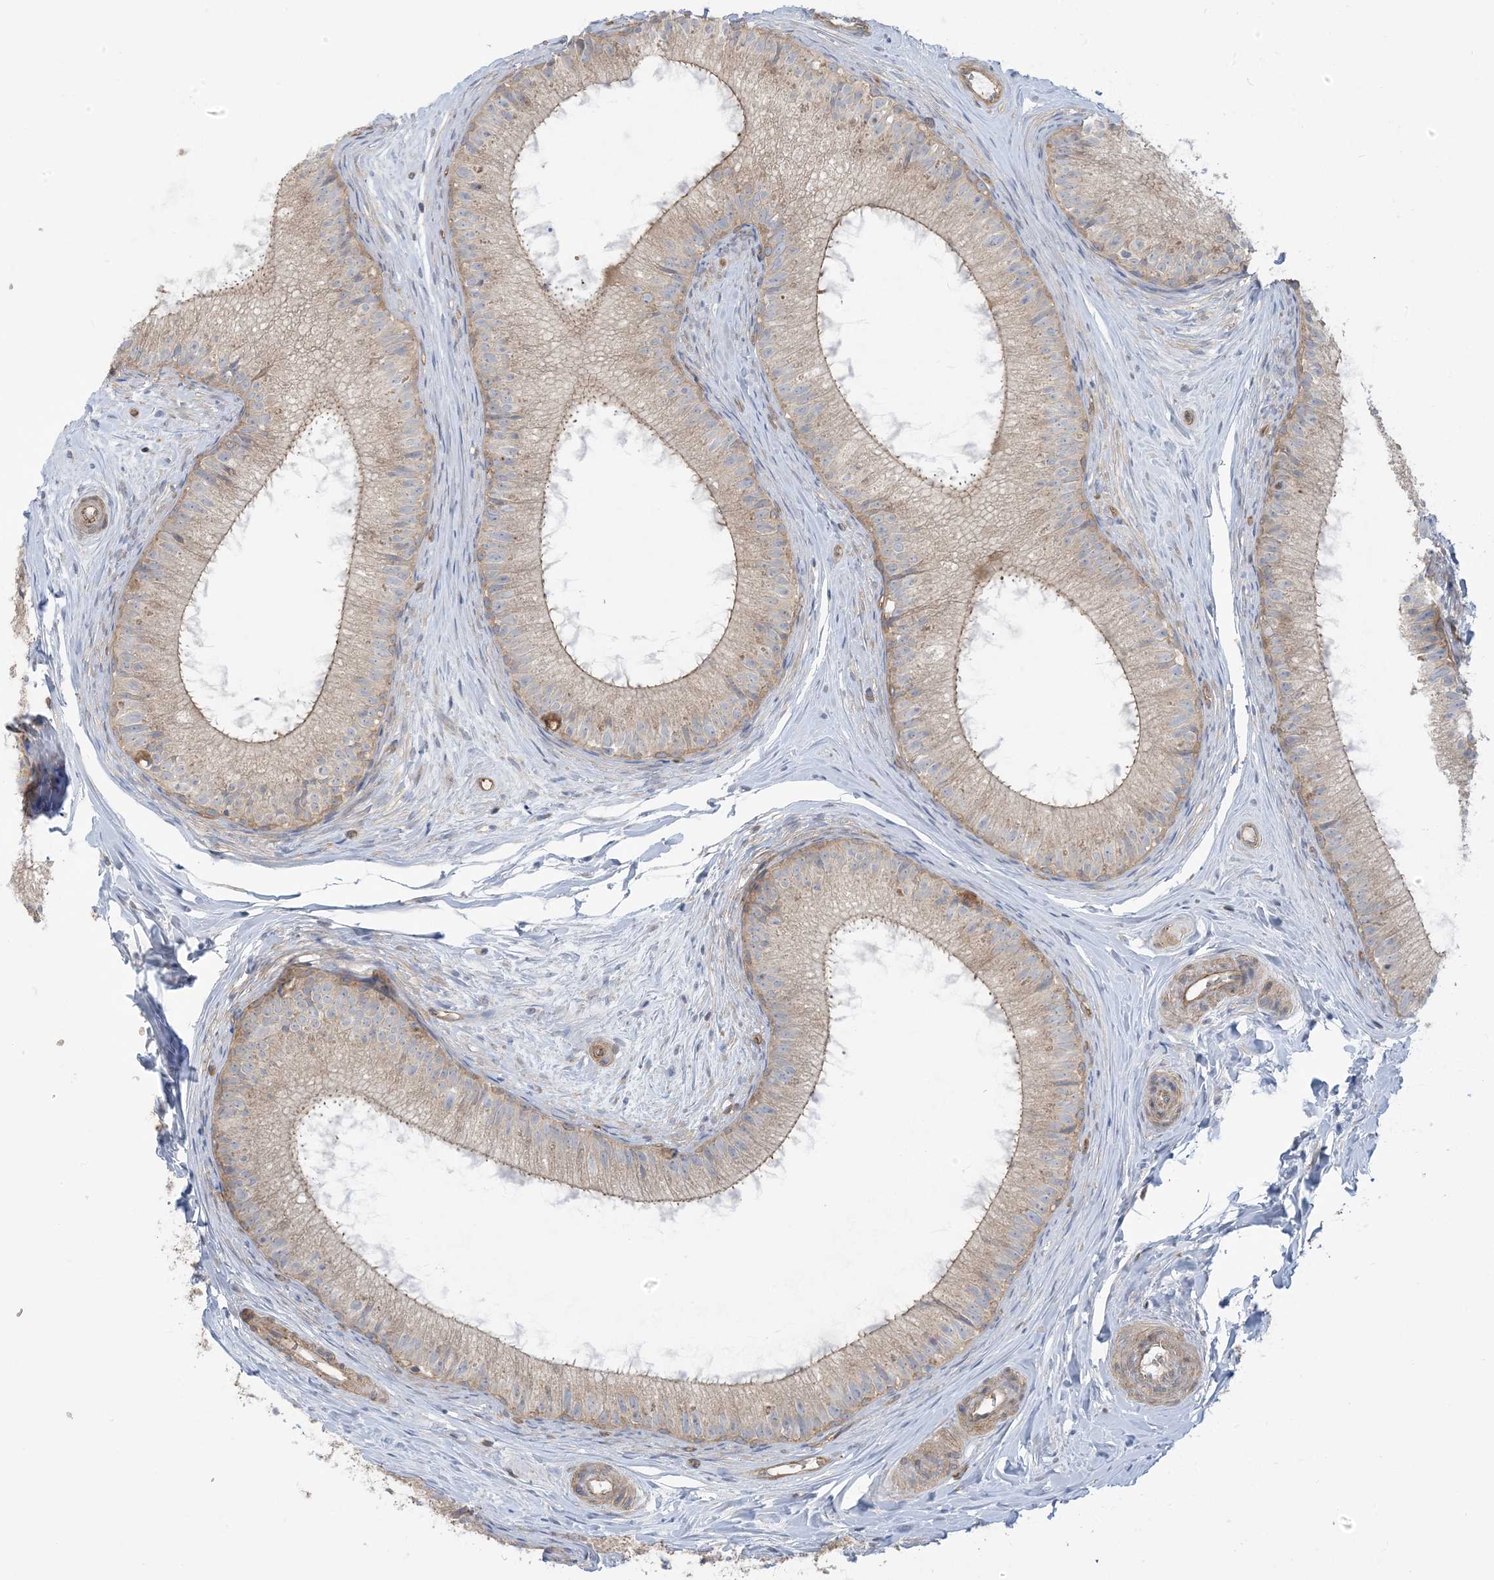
{"staining": {"intensity": "moderate", "quantity": "25%-75%", "location": "cytoplasmic/membranous"}, "tissue": "epididymis", "cell_type": "Glandular cells", "image_type": "normal", "snomed": [{"axis": "morphology", "description": "Normal tissue, NOS"}, {"axis": "topography", "description": "Epididymis"}], "caption": "A brown stain shows moderate cytoplasmic/membranous positivity of a protein in glandular cells of normal epididymis. (IHC, brightfield microscopy, high magnification).", "gene": "ICMT", "patient": {"sex": "male", "age": 34}}